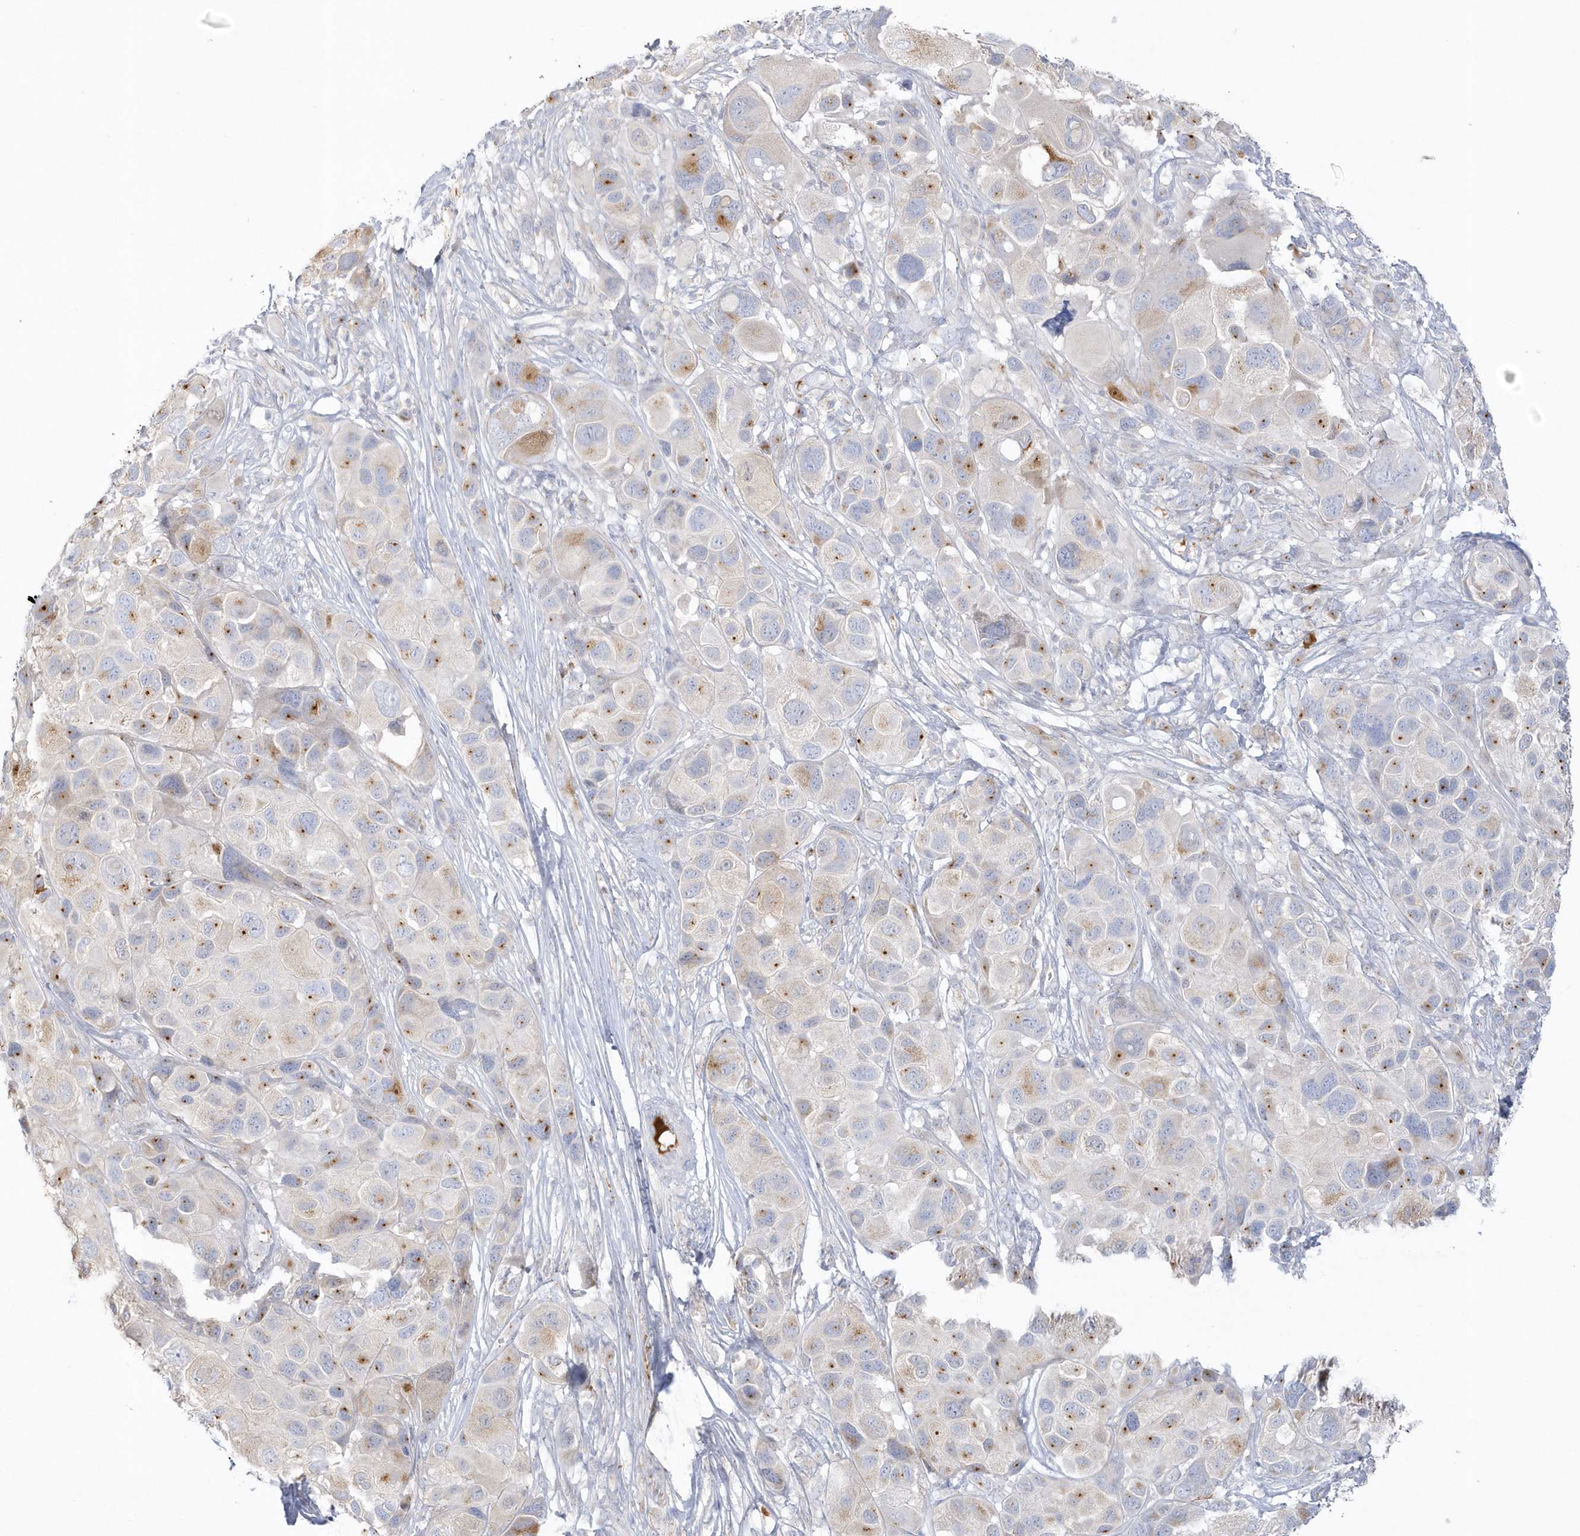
{"staining": {"intensity": "moderate", "quantity": "25%-75%", "location": "cytoplasmic/membranous"}, "tissue": "melanoma", "cell_type": "Tumor cells", "image_type": "cancer", "snomed": [{"axis": "morphology", "description": "Malignant melanoma, NOS"}, {"axis": "topography", "description": "Skin of trunk"}], "caption": "An image of malignant melanoma stained for a protein demonstrates moderate cytoplasmic/membranous brown staining in tumor cells.", "gene": "SEMA3D", "patient": {"sex": "male", "age": 71}}